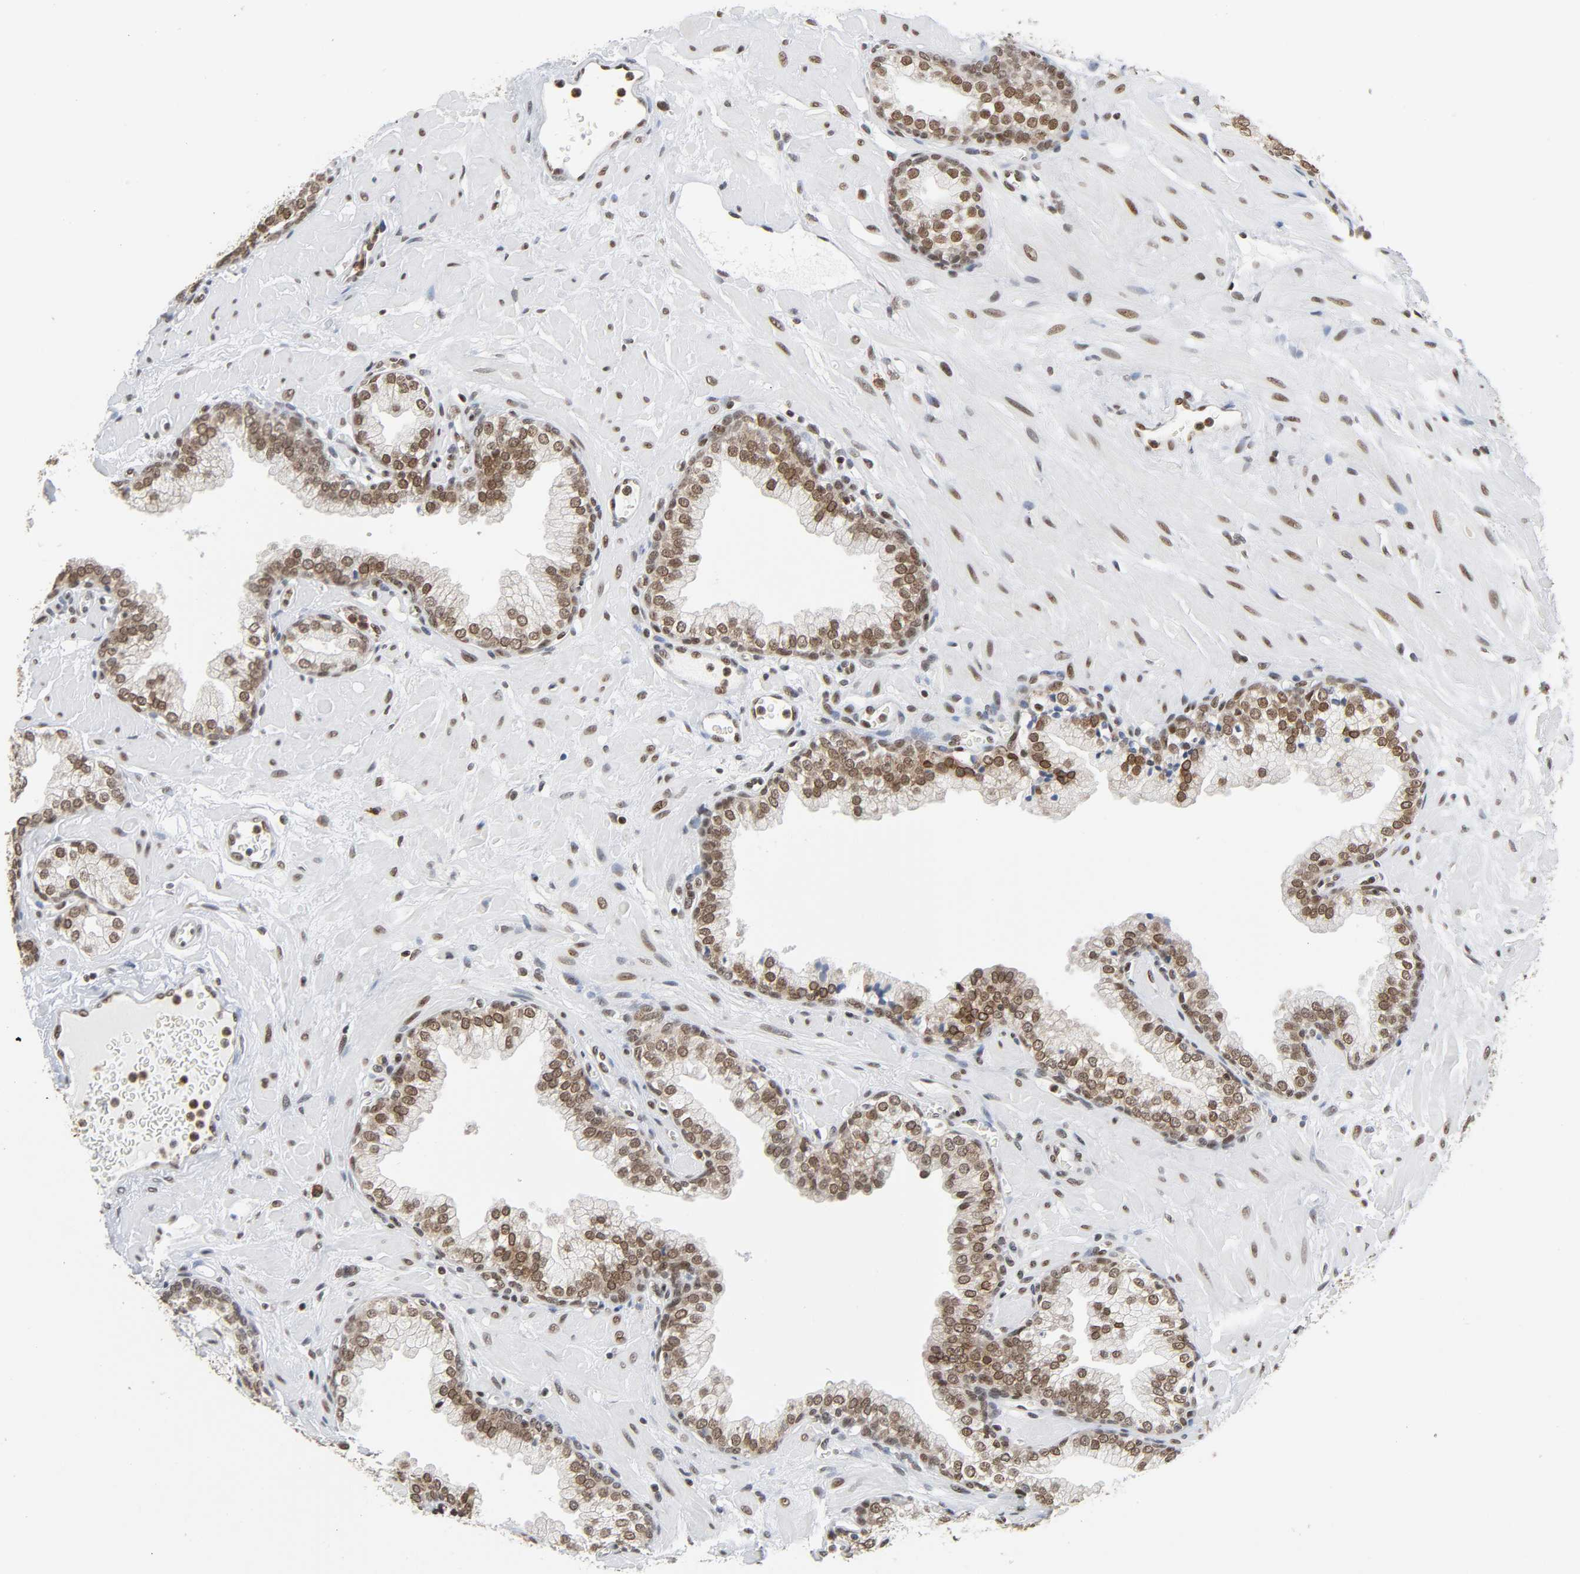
{"staining": {"intensity": "moderate", "quantity": ">75%", "location": "nuclear"}, "tissue": "prostate", "cell_type": "Glandular cells", "image_type": "normal", "snomed": [{"axis": "morphology", "description": "Normal tissue, NOS"}, {"axis": "topography", "description": "Prostate"}], "caption": "This photomicrograph shows immunohistochemistry staining of benign prostate, with medium moderate nuclear staining in approximately >75% of glandular cells.", "gene": "SUMO1", "patient": {"sex": "male", "age": 60}}